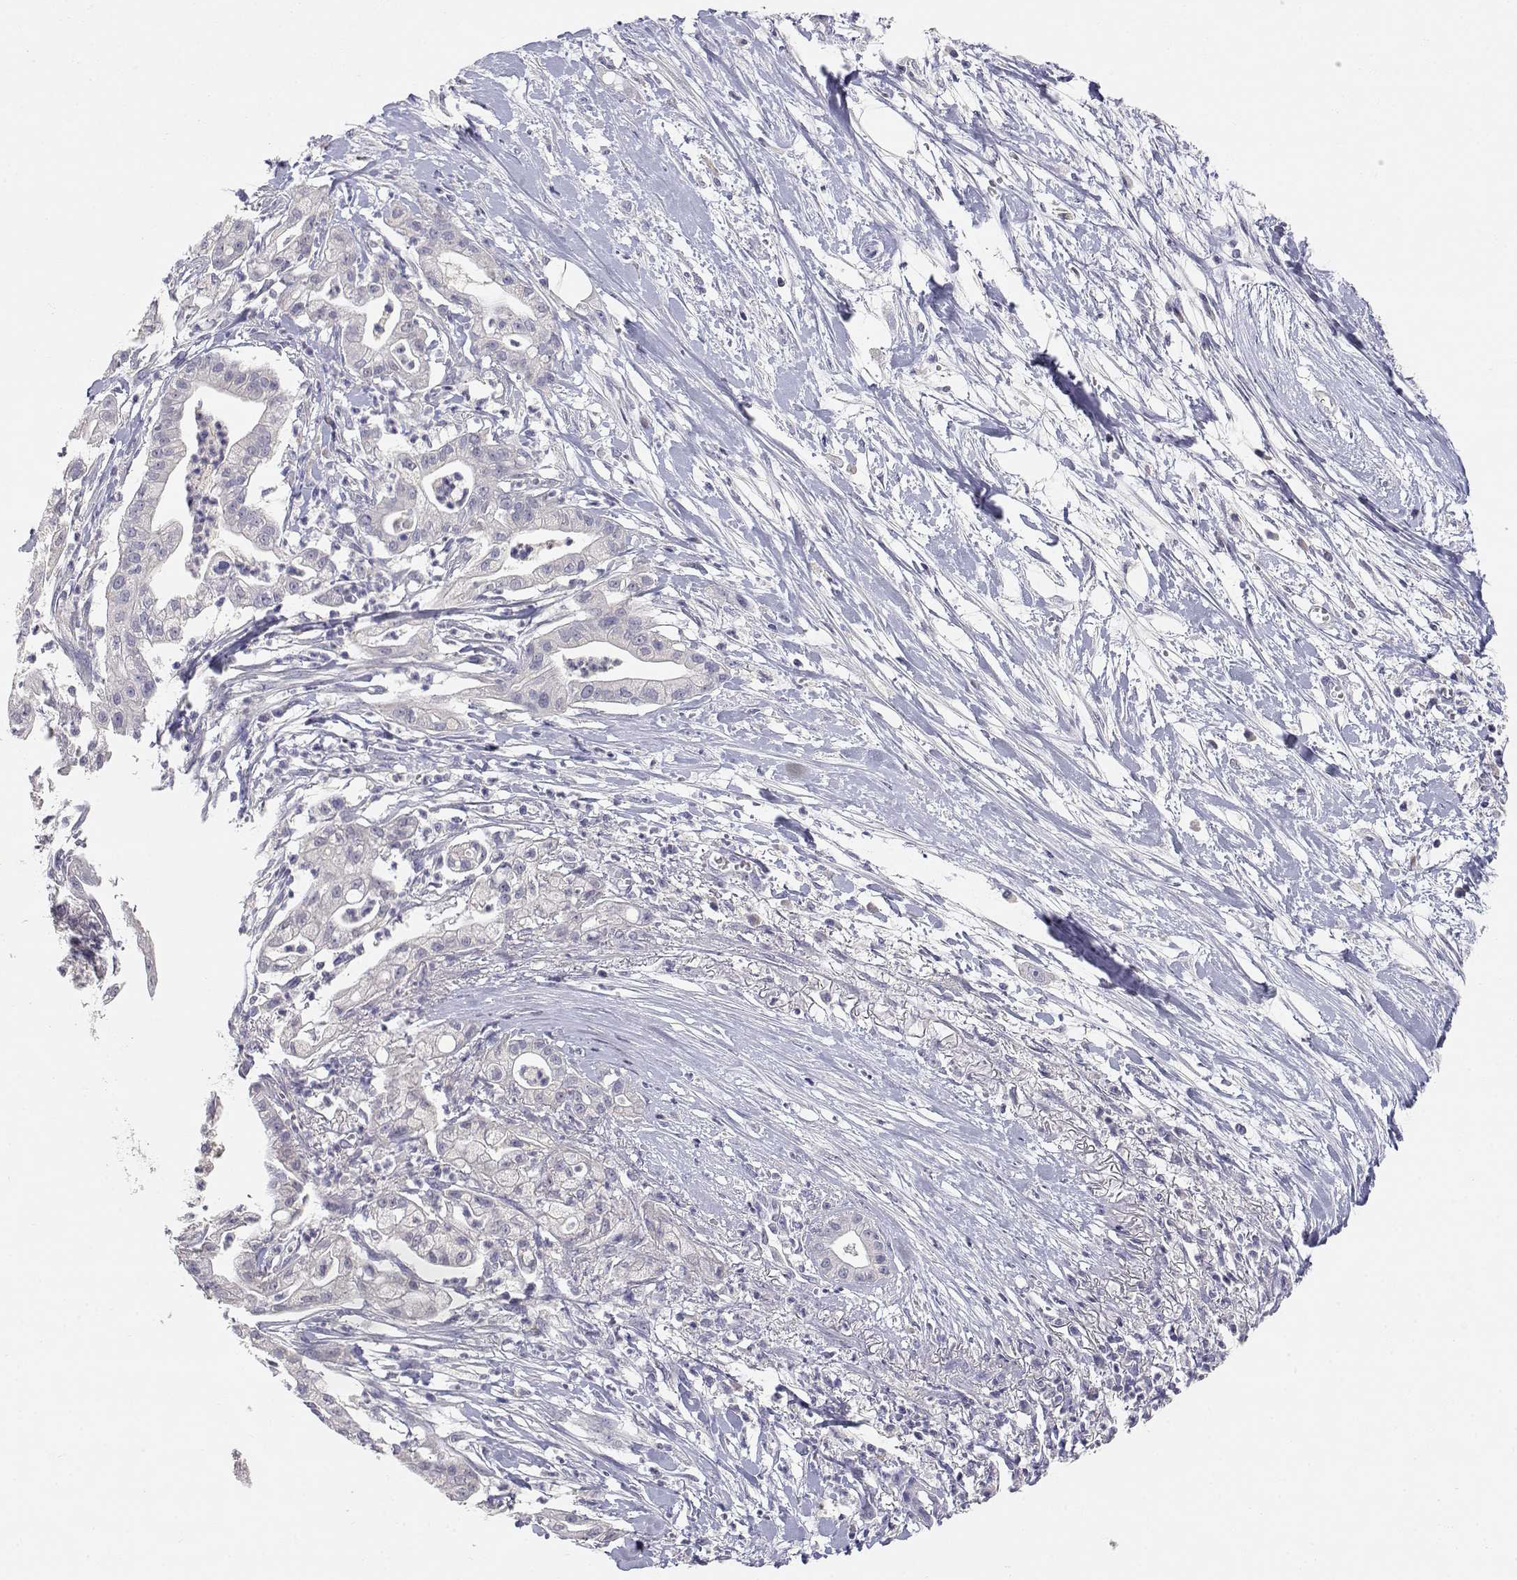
{"staining": {"intensity": "negative", "quantity": "none", "location": "none"}, "tissue": "pancreatic cancer", "cell_type": "Tumor cells", "image_type": "cancer", "snomed": [{"axis": "morphology", "description": "Normal tissue, NOS"}, {"axis": "morphology", "description": "Adenocarcinoma, NOS"}, {"axis": "topography", "description": "Lymph node"}, {"axis": "topography", "description": "Pancreas"}], "caption": "Immunohistochemical staining of human adenocarcinoma (pancreatic) demonstrates no significant staining in tumor cells. The staining is performed using DAB (3,3'-diaminobenzidine) brown chromogen with nuclei counter-stained in using hematoxylin.", "gene": "ADA", "patient": {"sex": "female", "age": 58}}